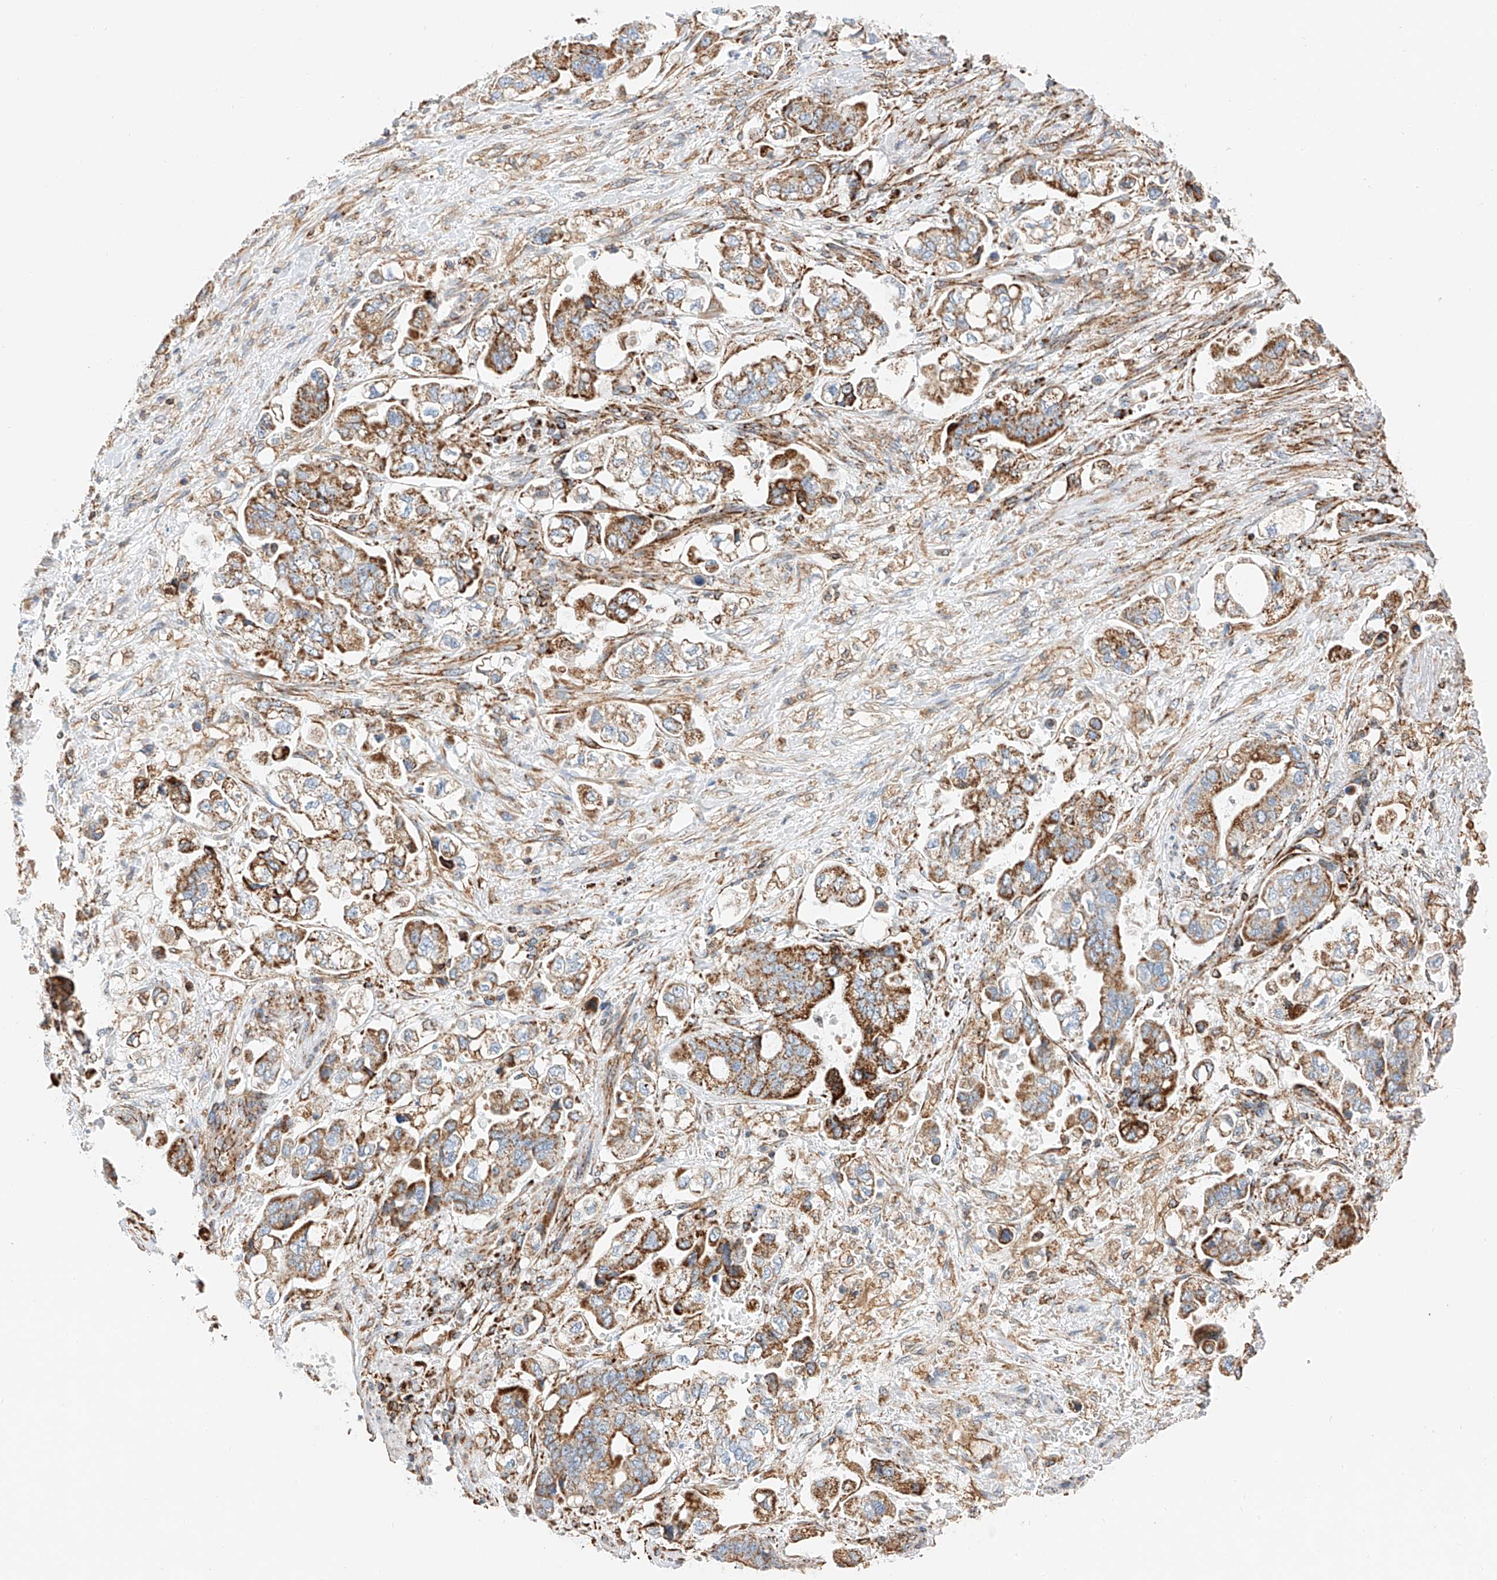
{"staining": {"intensity": "moderate", "quantity": ">75%", "location": "cytoplasmic/membranous"}, "tissue": "stomach cancer", "cell_type": "Tumor cells", "image_type": "cancer", "snomed": [{"axis": "morphology", "description": "Normal tissue, NOS"}, {"axis": "morphology", "description": "Adenocarcinoma, NOS"}, {"axis": "topography", "description": "Stomach"}], "caption": "Stomach cancer (adenocarcinoma) stained with a protein marker shows moderate staining in tumor cells.", "gene": "NDUFV3", "patient": {"sex": "male", "age": 62}}